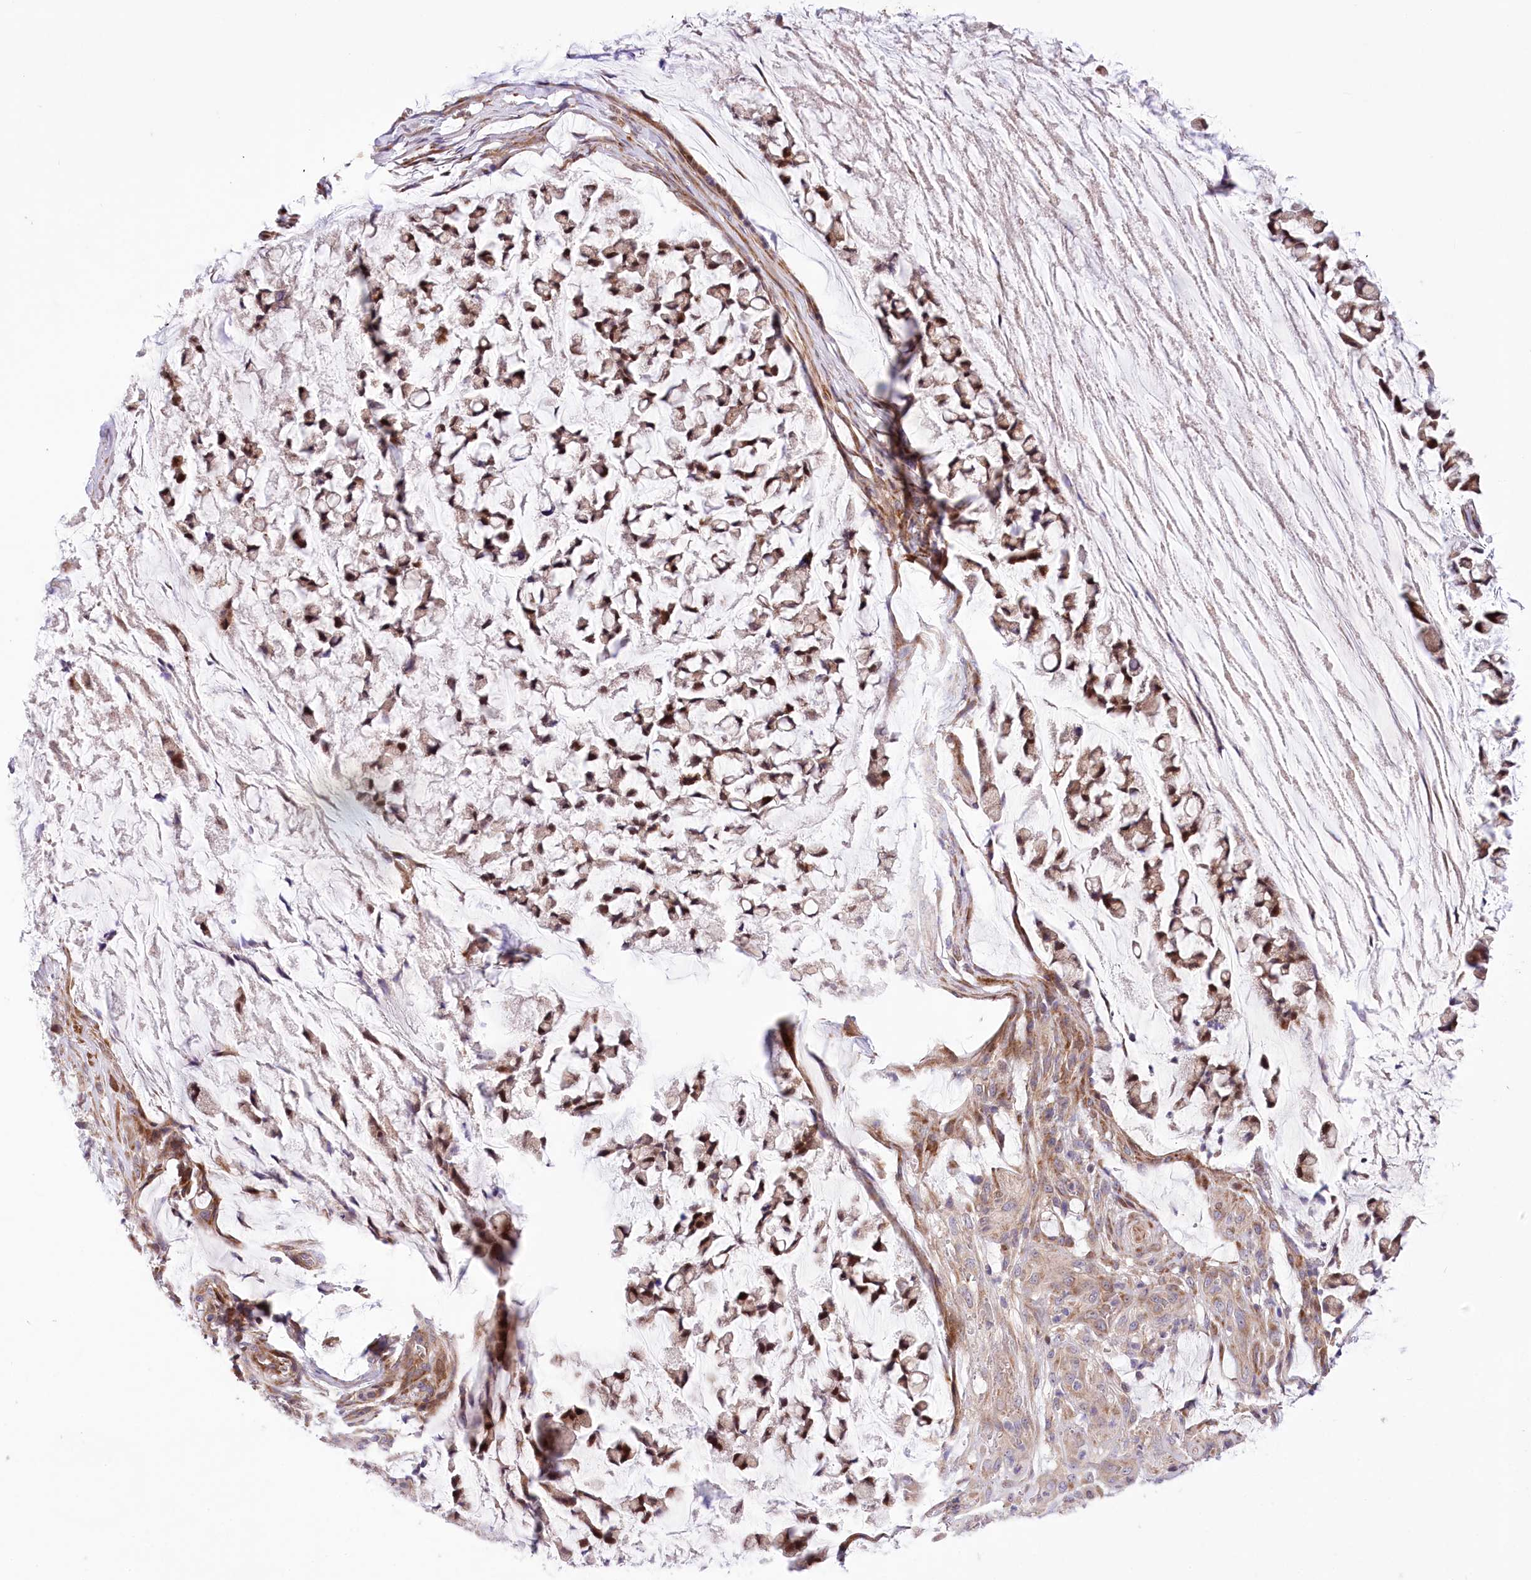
{"staining": {"intensity": "moderate", "quantity": ">75%", "location": "cytoplasmic/membranous,nuclear"}, "tissue": "stomach cancer", "cell_type": "Tumor cells", "image_type": "cancer", "snomed": [{"axis": "morphology", "description": "Adenocarcinoma, NOS"}, {"axis": "topography", "description": "Stomach, lower"}], "caption": "Brown immunohistochemical staining in stomach adenocarcinoma exhibits moderate cytoplasmic/membranous and nuclear expression in approximately >75% of tumor cells. (DAB IHC with brightfield microscopy, high magnification).", "gene": "TRUB1", "patient": {"sex": "male", "age": 67}}